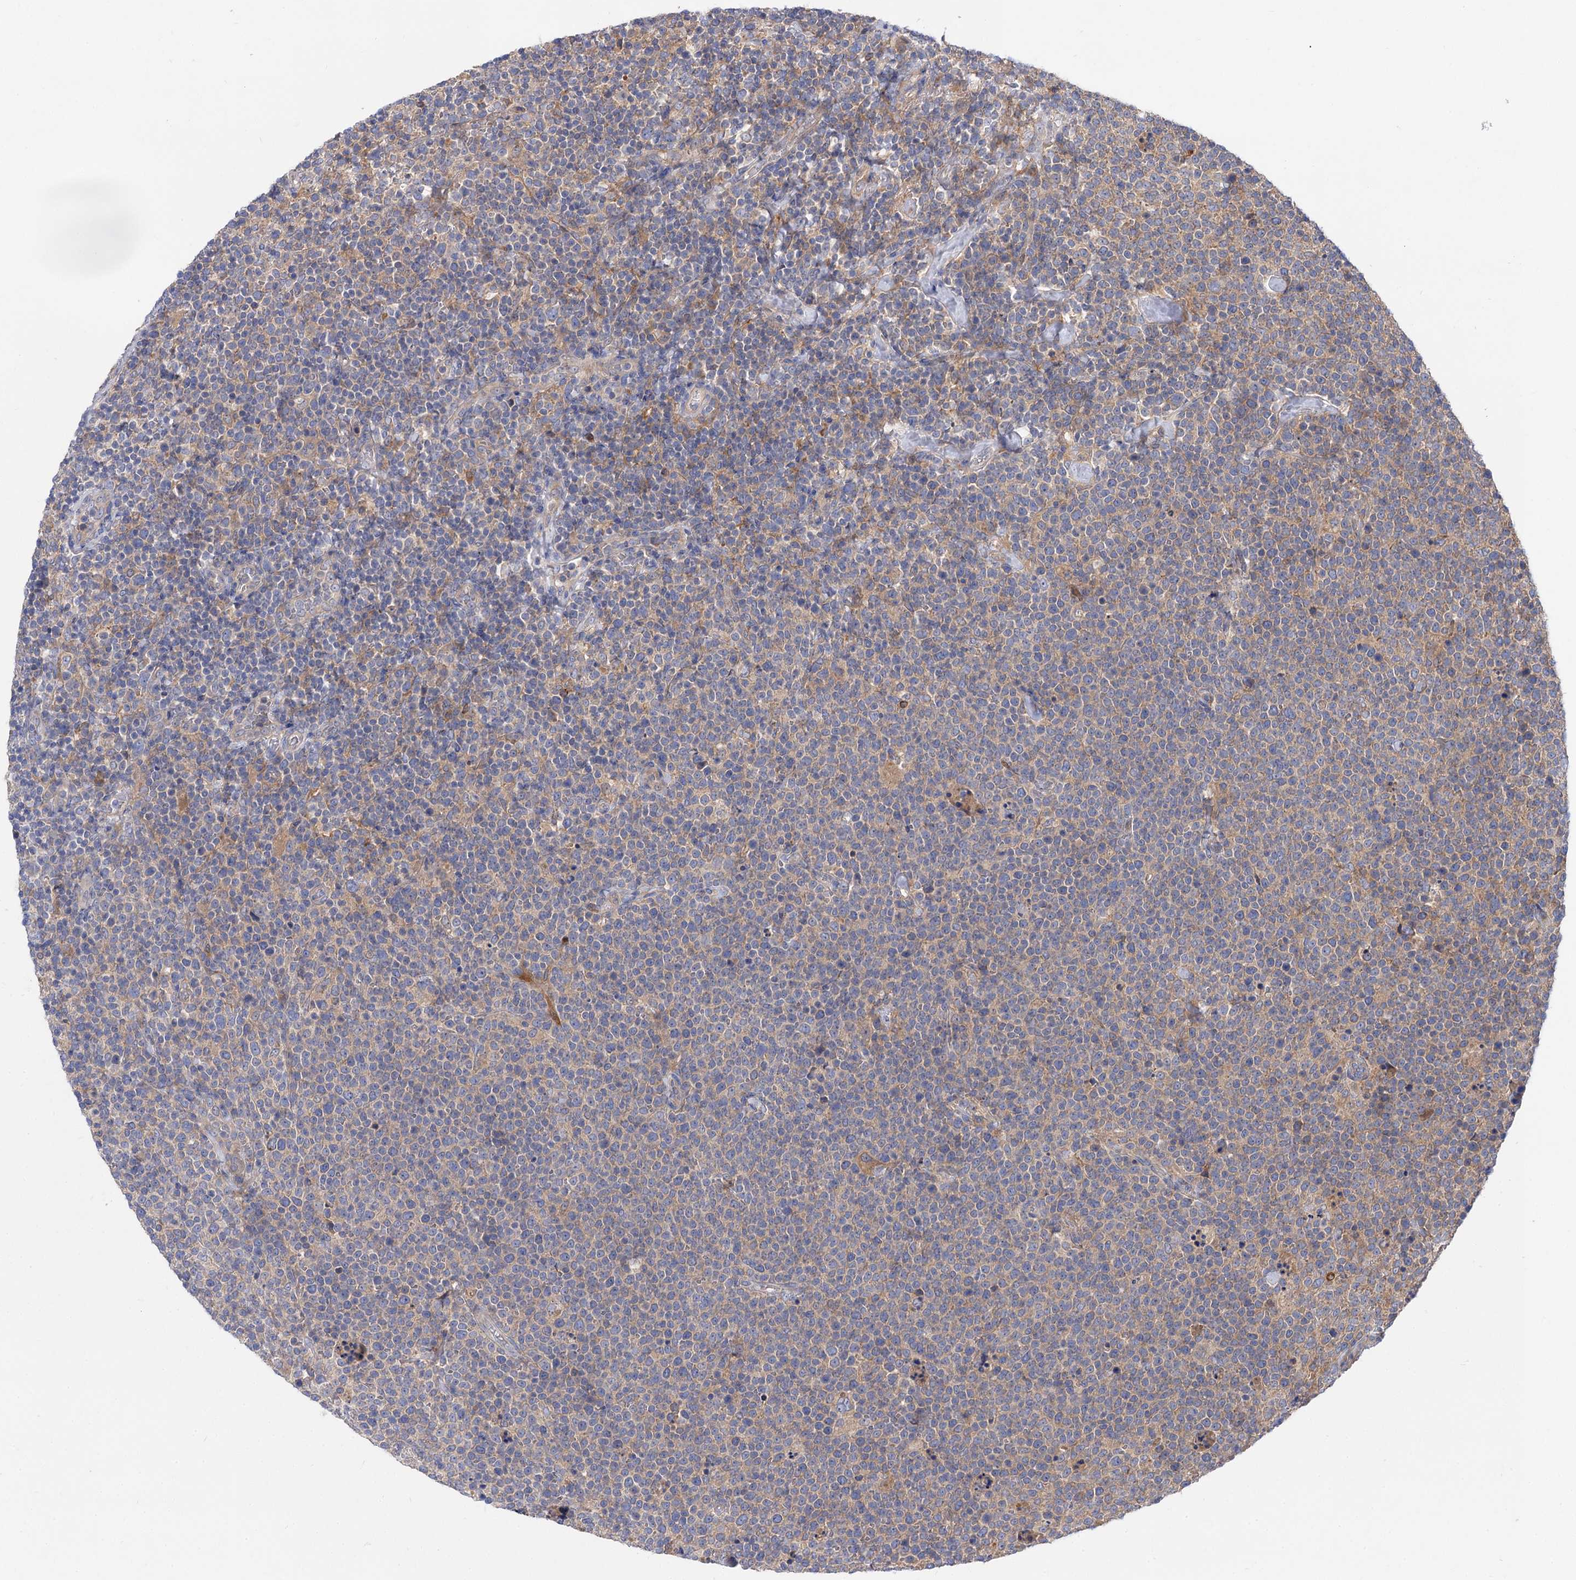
{"staining": {"intensity": "weak", "quantity": "<25%", "location": "cytoplasmic/membranous"}, "tissue": "lymphoma", "cell_type": "Tumor cells", "image_type": "cancer", "snomed": [{"axis": "morphology", "description": "Malignant lymphoma, non-Hodgkin's type, High grade"}, {"axis": "topography", "description": "Lymph node"}], "caption": "Human malignant lymphoma, non-Hodgkin's type (high-grade) stained for a protein using immunohistochemistry (IHC) demonstrates no staining in tumor cells.", "gene": "PATL1", "patient": {"sex": "male", "age": 61}}